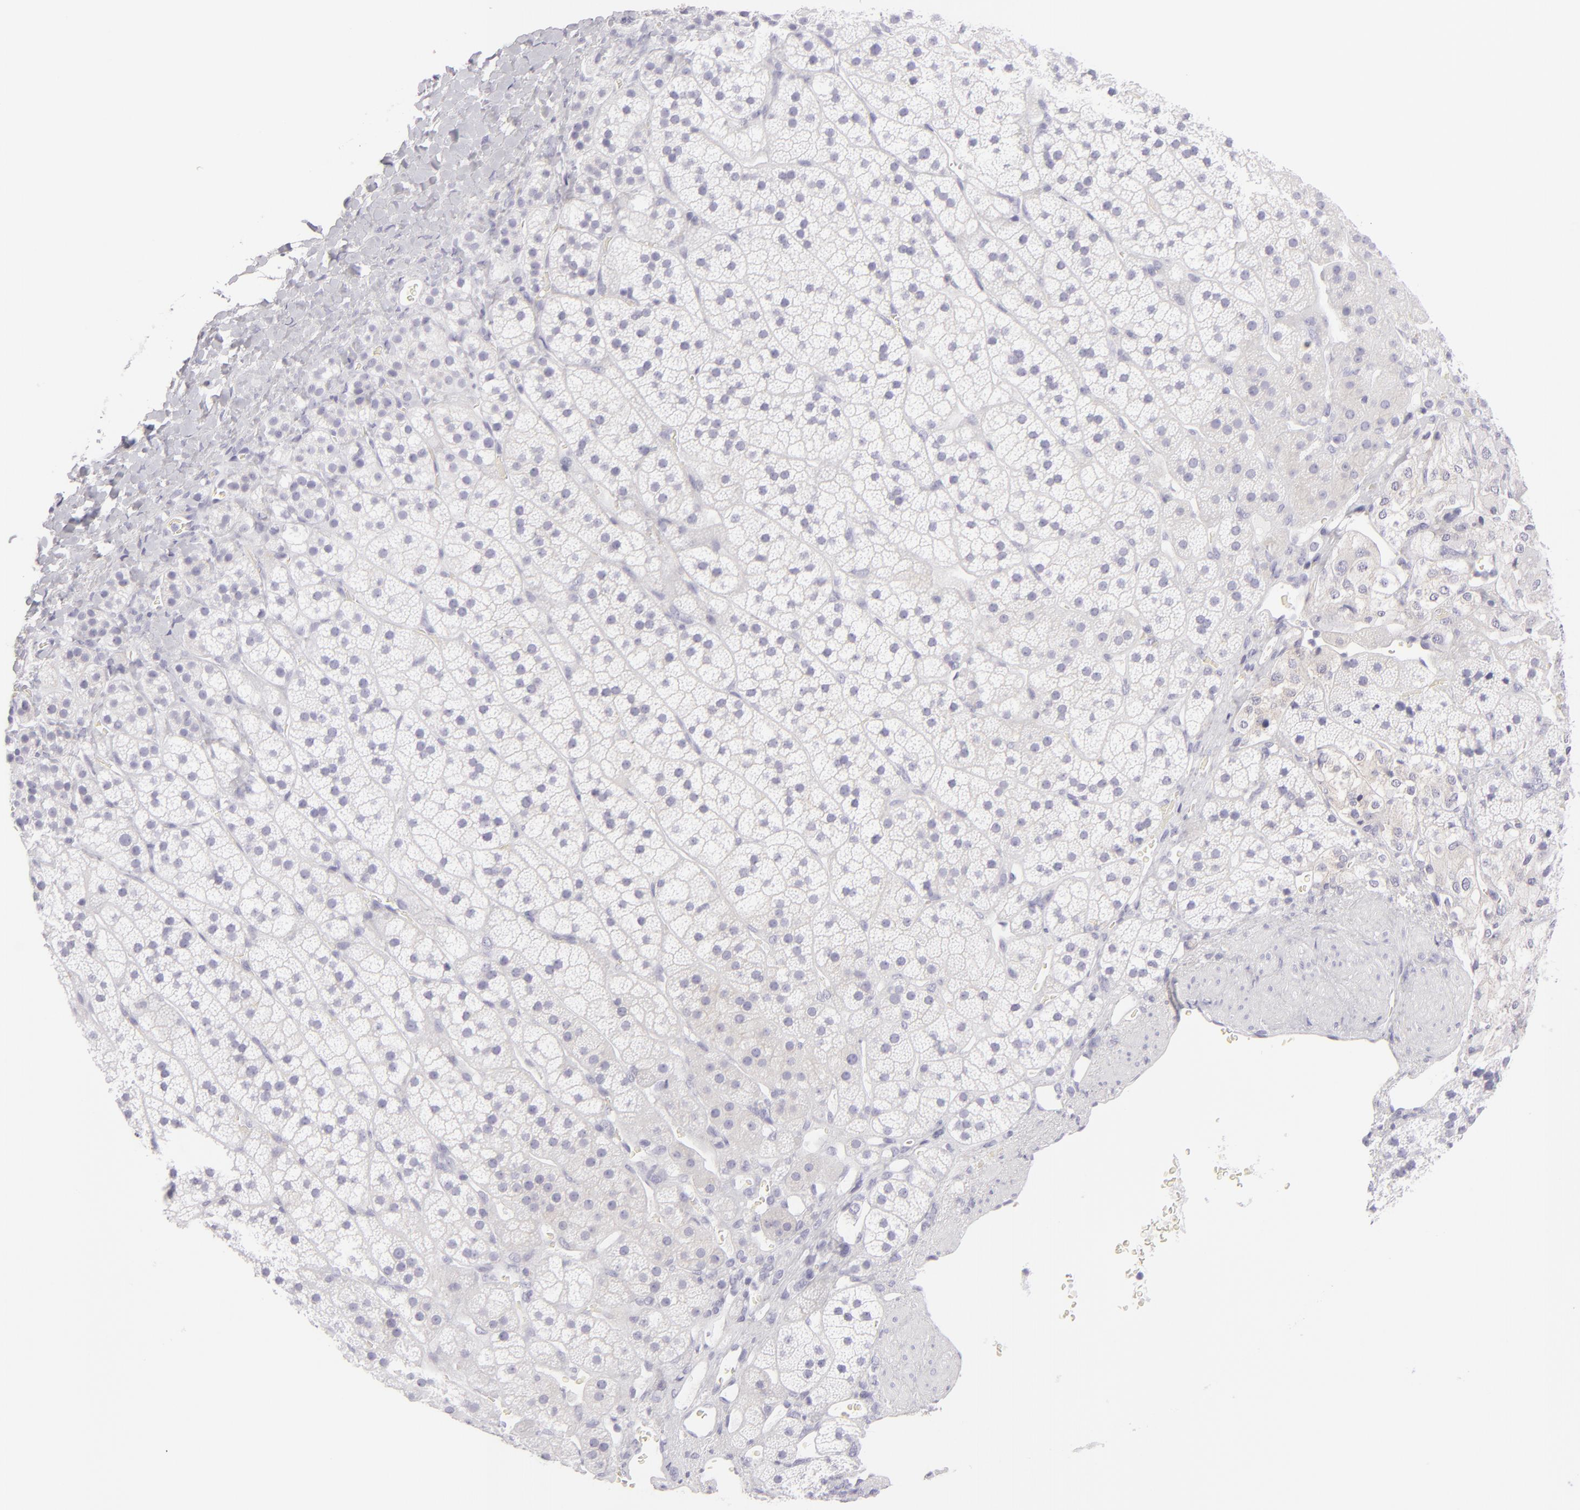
{"staining": {"intensity": "negative", "quantity": "none", "location": "none"}, "tissue": "adrenal gland", "cell_type": "Glandular cells", "image_type": "normal", "snomed": [{"axis": "morphology", "description": "Normal tissue, NOS"}, {"axis": "topography", "description": "Adrenal gland"}], "caption": "This is an immunohistochemistry photomicrograph of benign adrenal gland. There is no expression in glandular cells.", "gene": "DLG4", "patient": {"sex": "female", "age": 44}}